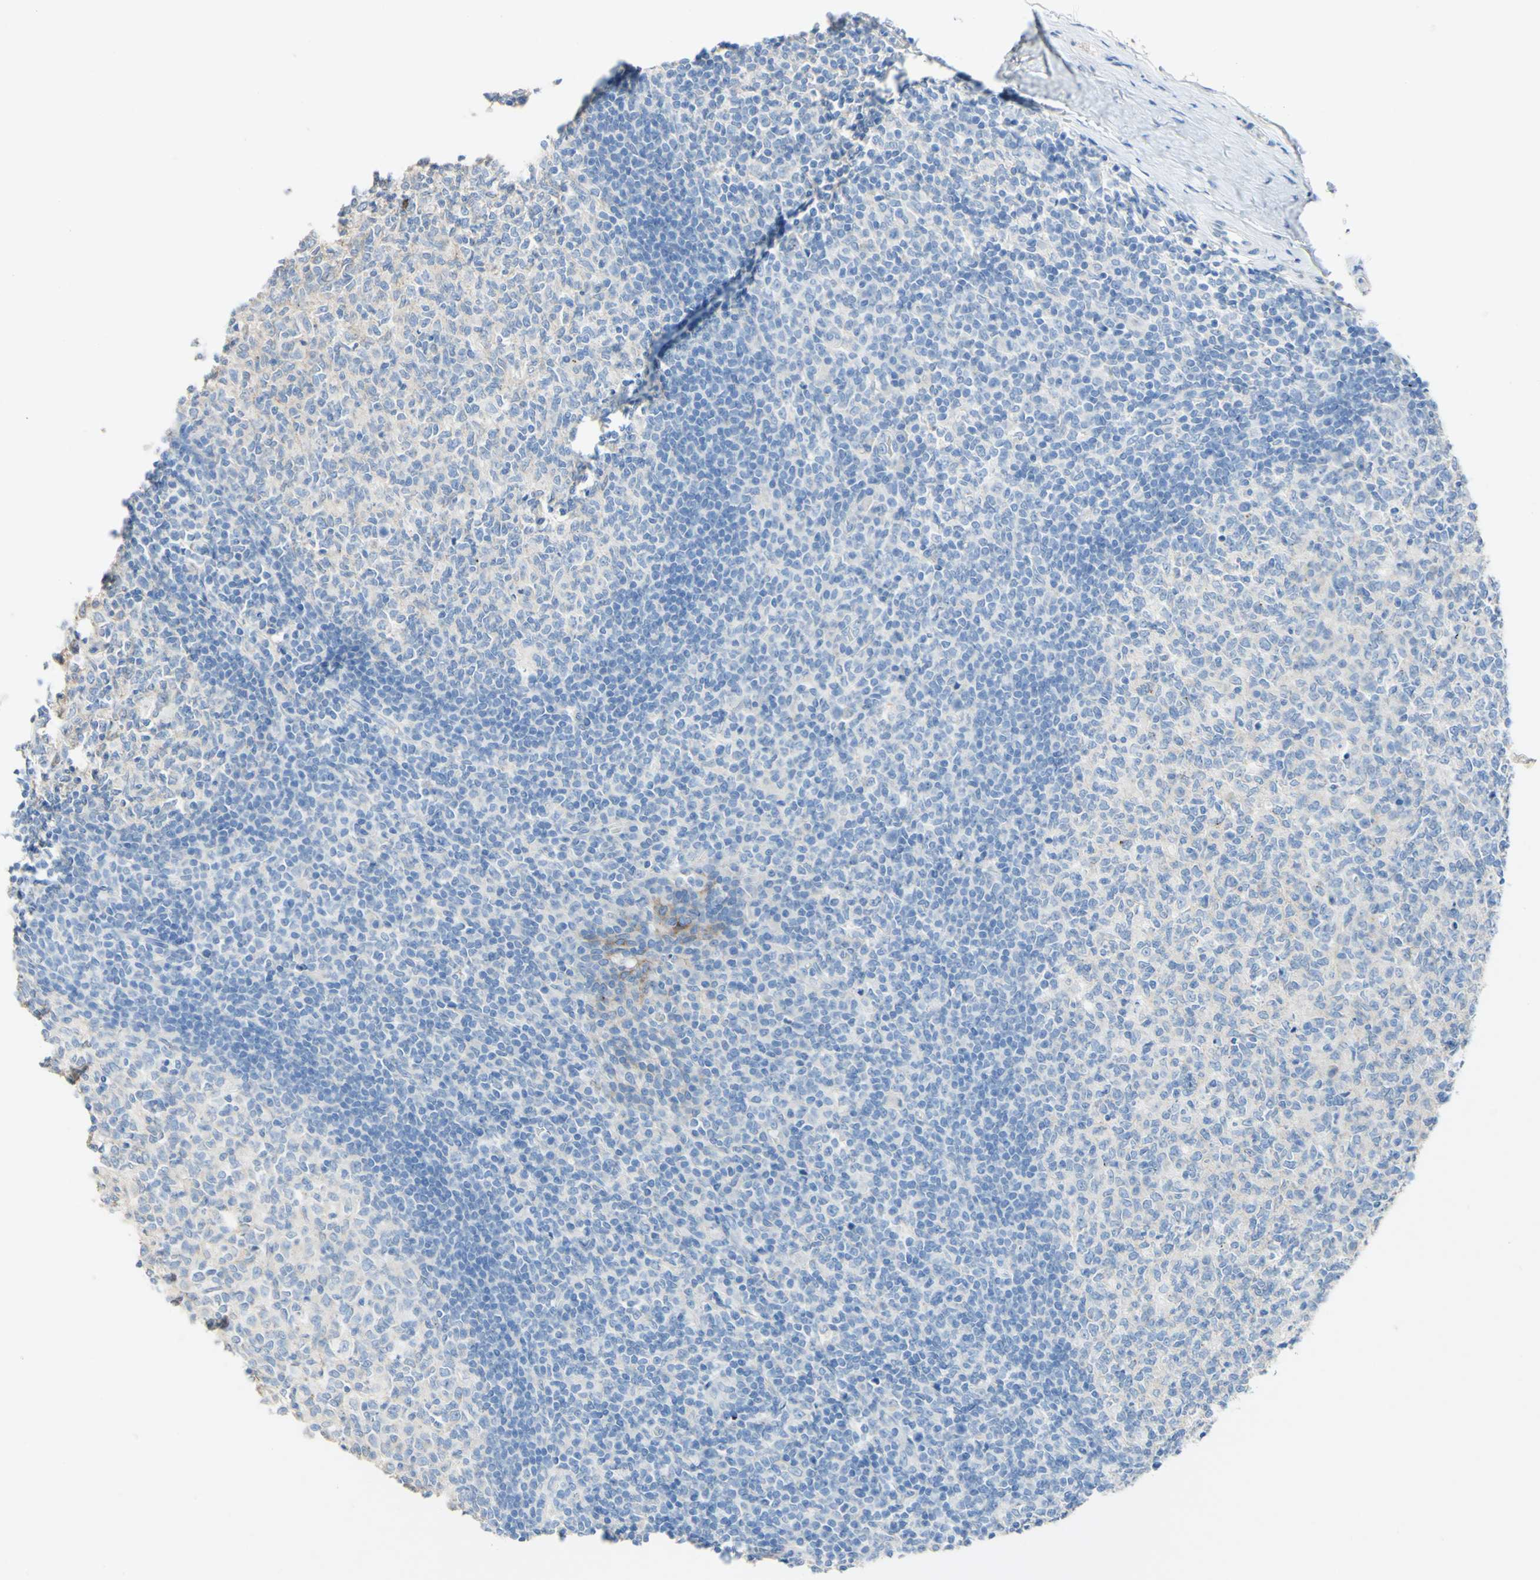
{"staining": {"intensity": "negative", "quantity": "none", "location": "none"}, "tissue": "tonsil", "cell_type": "Germinal center cells", "image_type": "normal", "snomed": [{"axis": "morphology", "description": "Normal tissue, NOS"}, {"axis": "topography", "description": "Tonsil"}], "caption": "Protein analysis of normal tonsil shows no significant staining in germinal center cells. (DAB immunohistochemistry with hematoxylin counter stain).", "gene": "DSC2", "patient": {"sex": "female", "age": 19}}